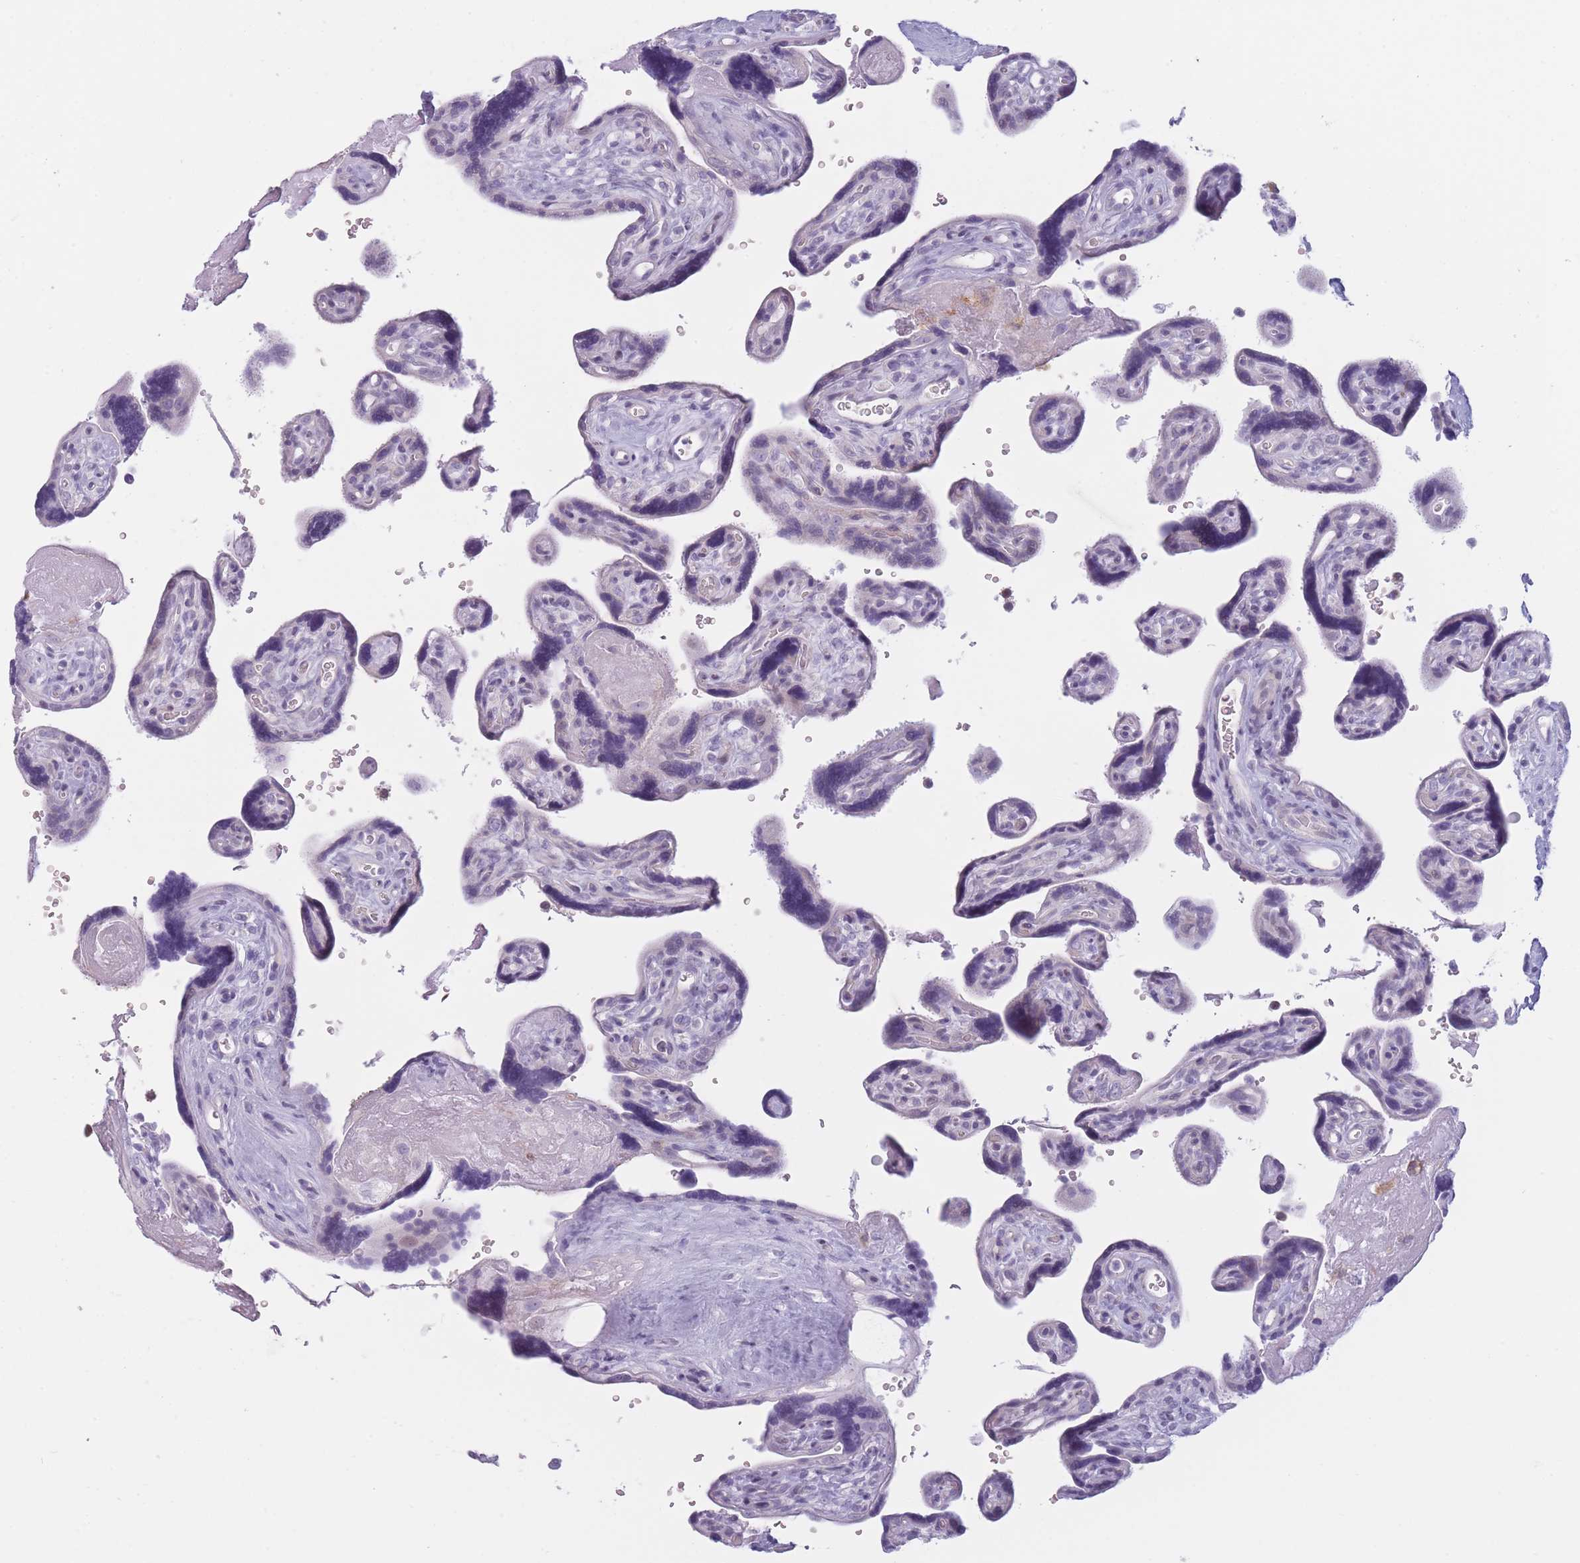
{"staining": {"intensity": "negative", "quantity": "none", "location": "none"}, "tissue": "placenta", "cell_type": "Decidual cells", "image_type": "normal", "snomed": [{"axis": "morphology", "description": "Normal tissue, NOS"}, {"axis": "topography", "description": "Placenta"}], "caption": "This is a image of immunohistochemistry (IHC) staining of unremarkable placenta, which shows no staining in decidual cells.", "gene": "PLEKHG2", "patient": {"sex": "female", "age": 39}}